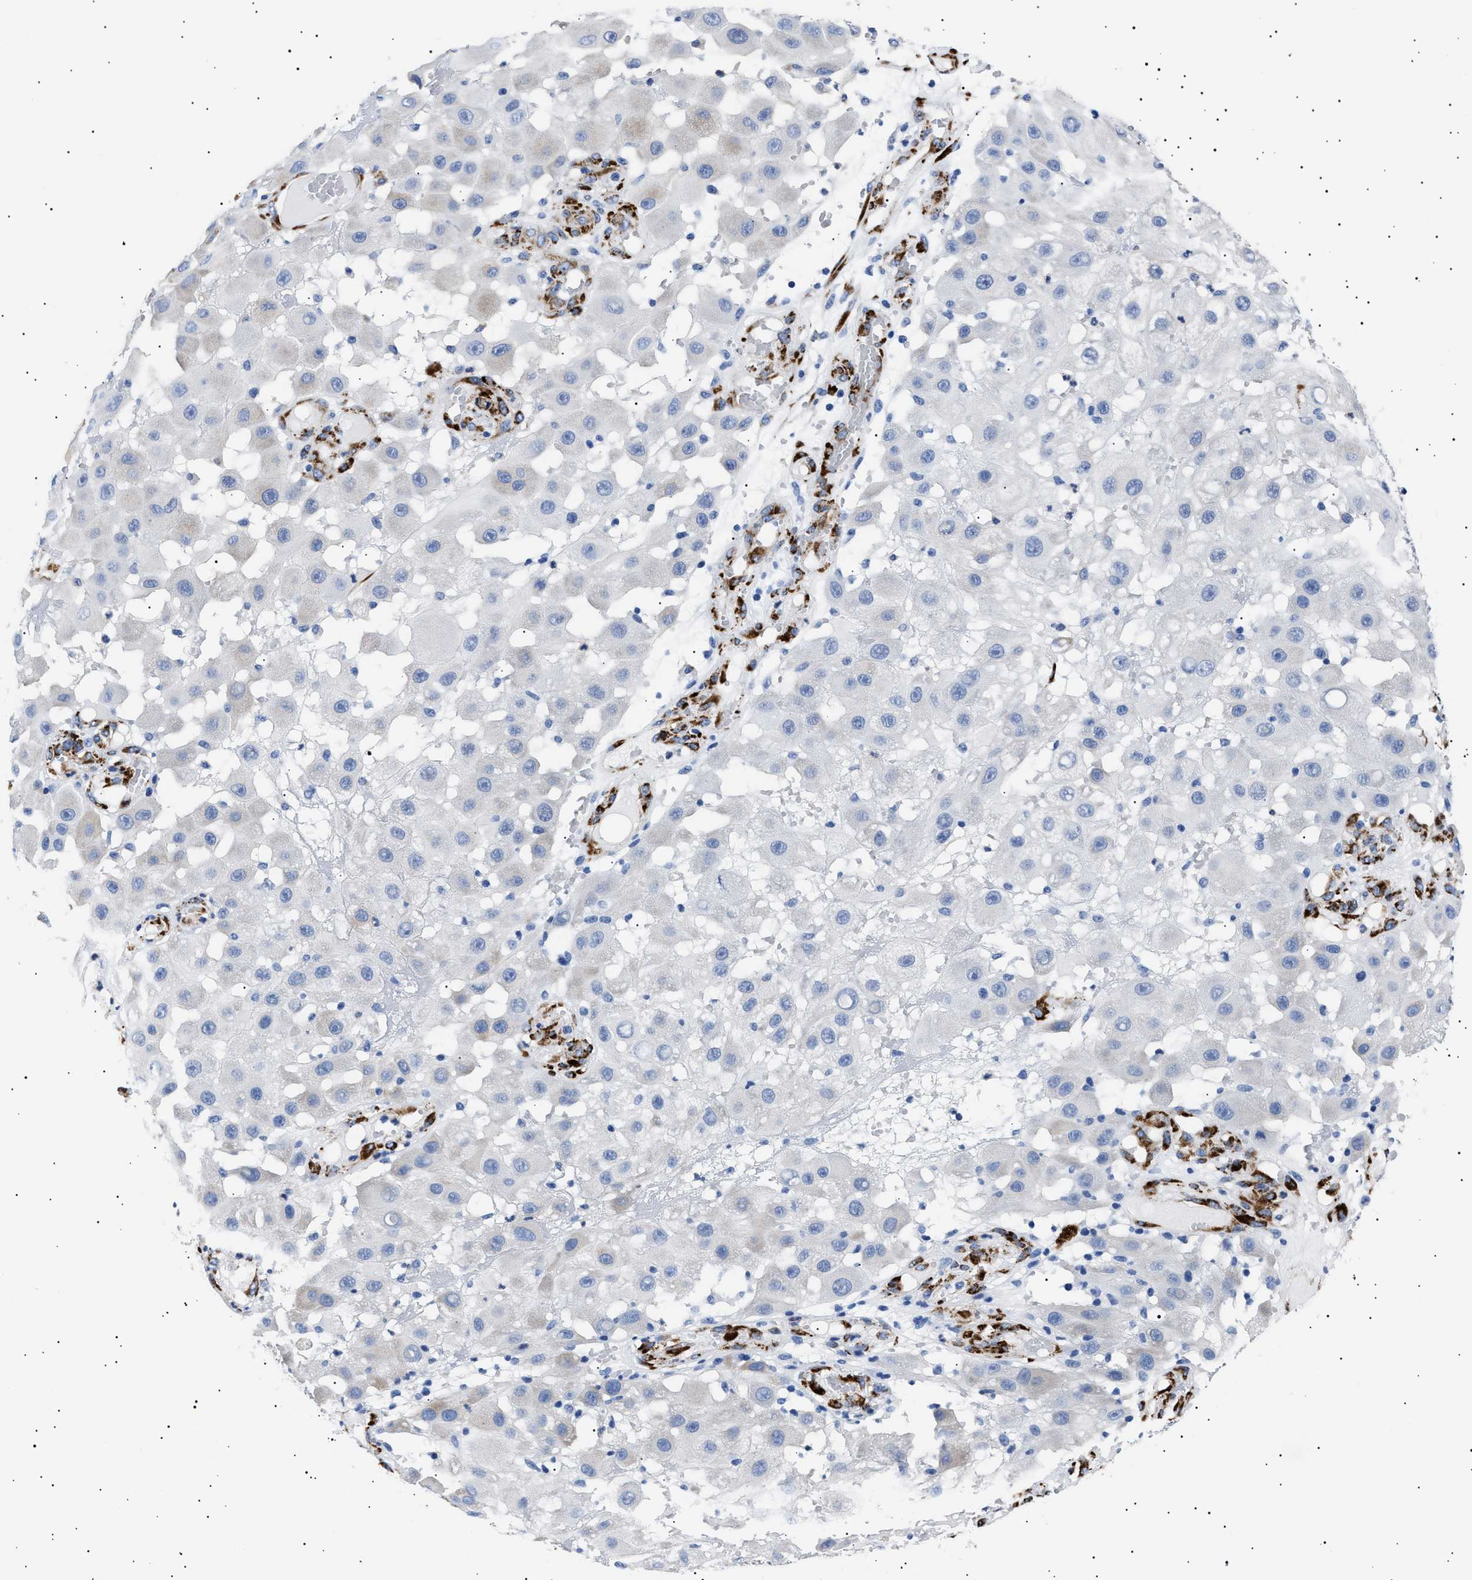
{"staining": {"intensity": "negative", "quantity": "none", "location": "none"}, "tissue": "melanoma", "cell_type": "Tumor cells", "image_type": "cancer", "snomed": [{"axis": "morphology", "description": "Malignant melanoma, NOS"}, {"axis": "topography", "description": "Skin"}], "caption": "Tumor cells are negative for brown protein staining in malignant melanoma.", "gene": "HEMGN", "patient": {"sex": "female", "age": 81}}